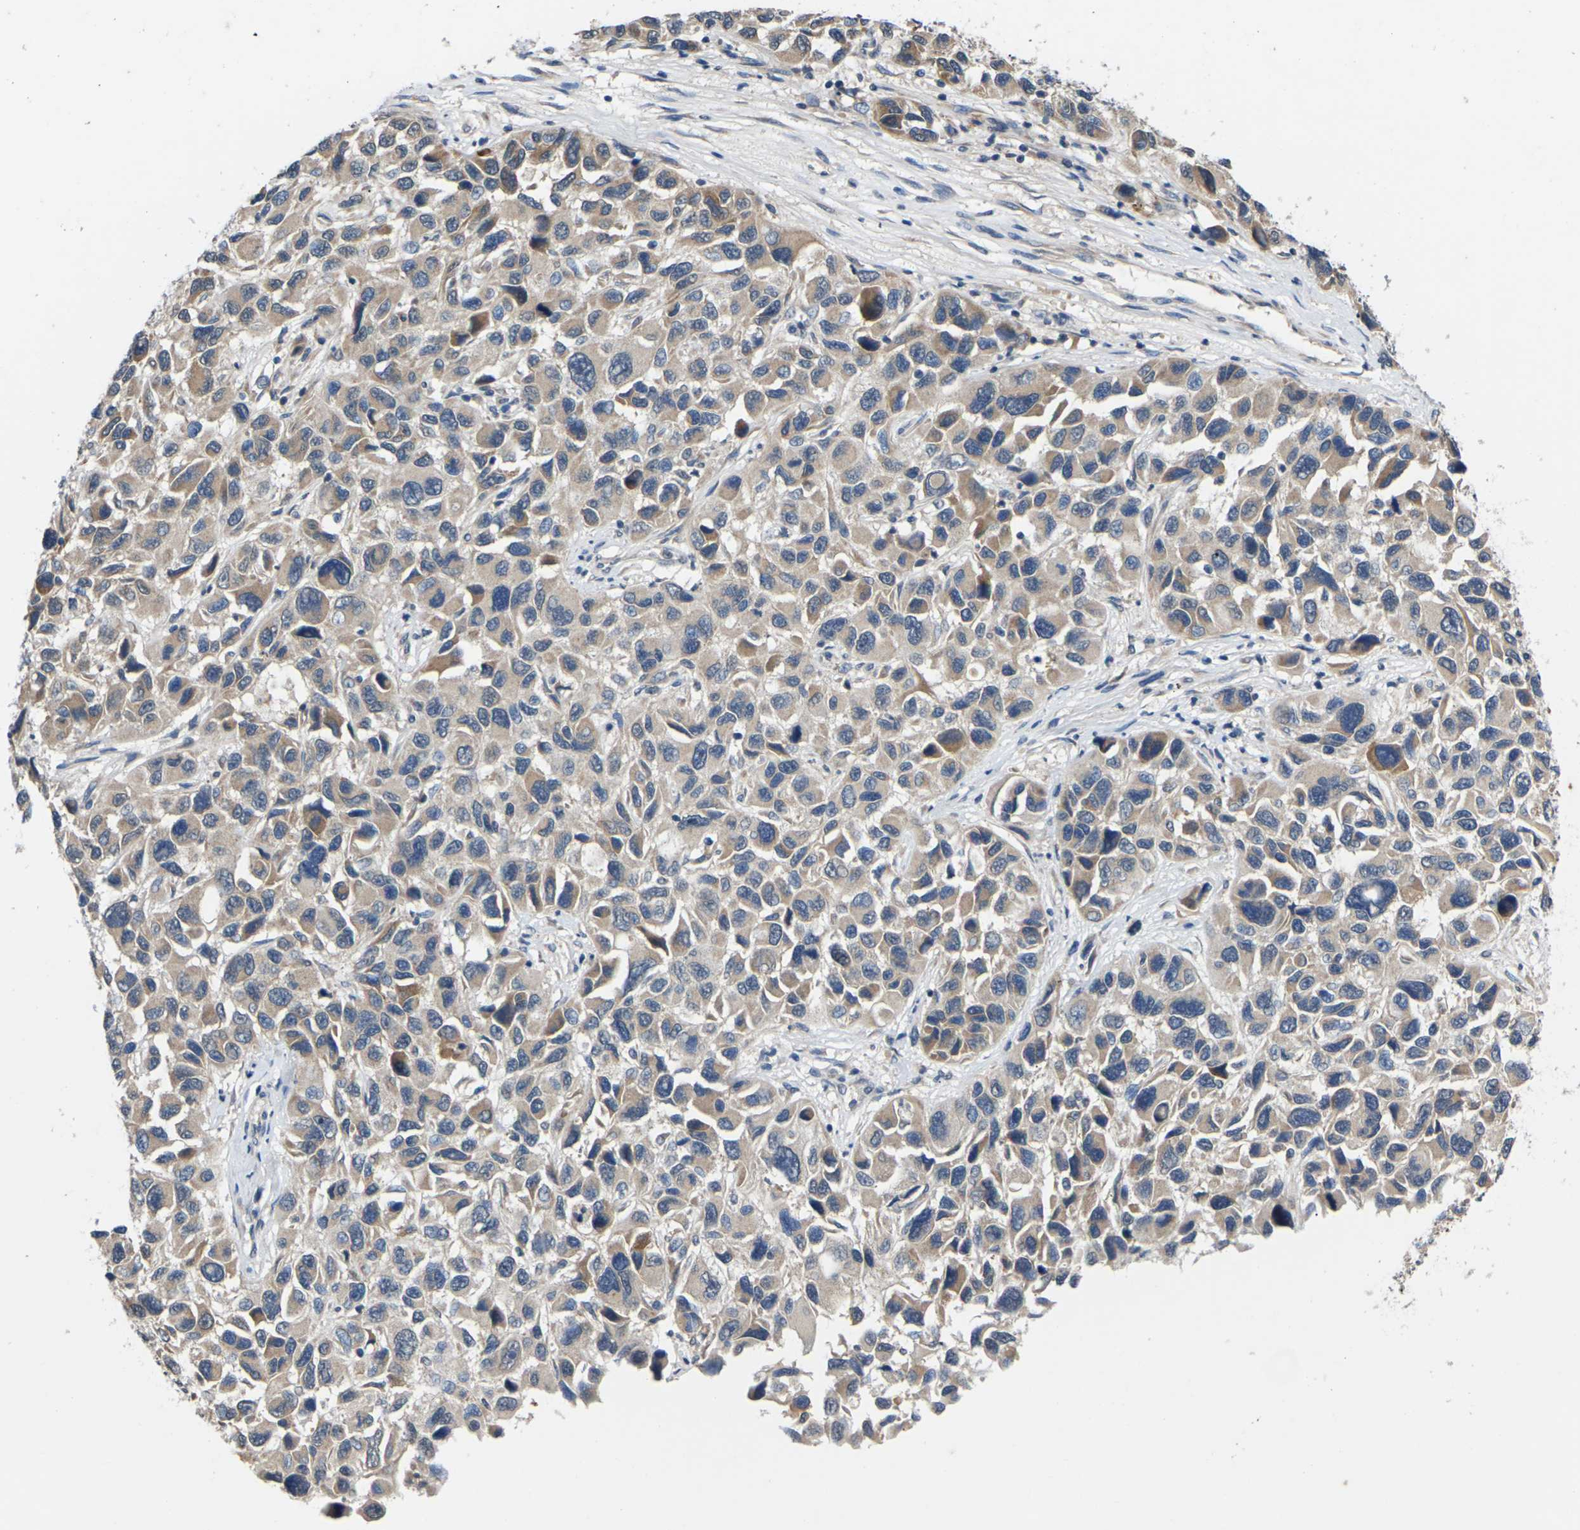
{"staining": {"intensity": "weak", "quantity": "25%-75%", "location": "cytoplasmic/membranous"}, "tissue": "melanoma", "cell_type": "Tumor cells", "image_type": "cancer", "snomed": [{"axis": "morphology", "description": "Malignant melanoma, NOS"}, {"axis": "topography", "description": "Skin"}], "caption": "Protein expression analysis of malignant melanoma shows weak cytoplasmic/membranous staining in about 25%-75% of tumor cells.", "gene": "SLC2A2", "patient": {"sex": "male", "age": 53}}